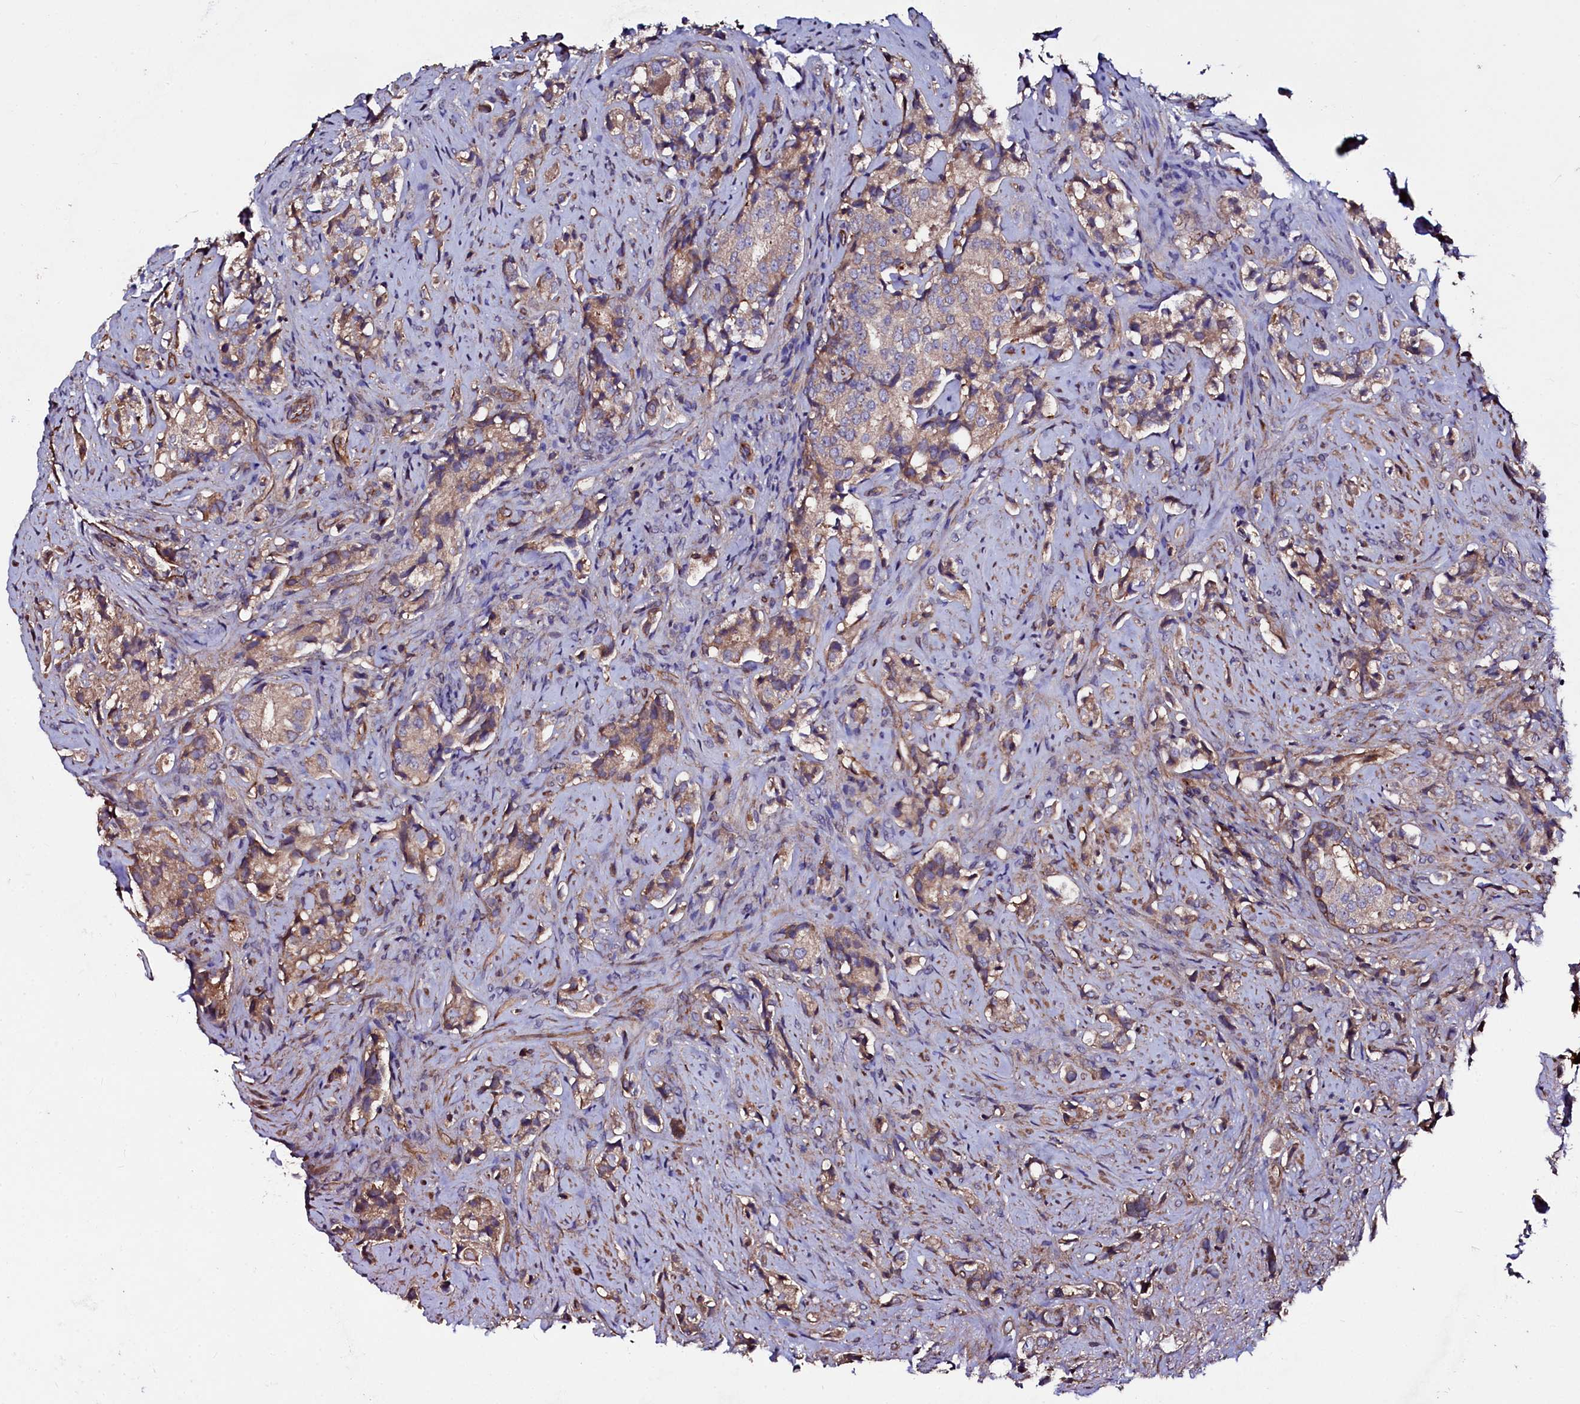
{"staining": {"intensity": "moderate", "quantity": ">75%", "location": "cytoplasmic/membranous"}, "tissue": "prostate cancer", "cell_type": "Tumor cells", "image_type": "cancer", "snomed": [{"axis": "morphology", "description": "Adenocarcinoma, High grade"}, {"axis": "topography", "description": "Prostate"}], "caption": "Prostate cancer was stained to show a protein in brown. There is medium levels of moderate cytoplasmic/membranous staining in approximately >75% of tumor cells.", "gene": "USPL1", "patient": {"sex": "male", "age": 65}}